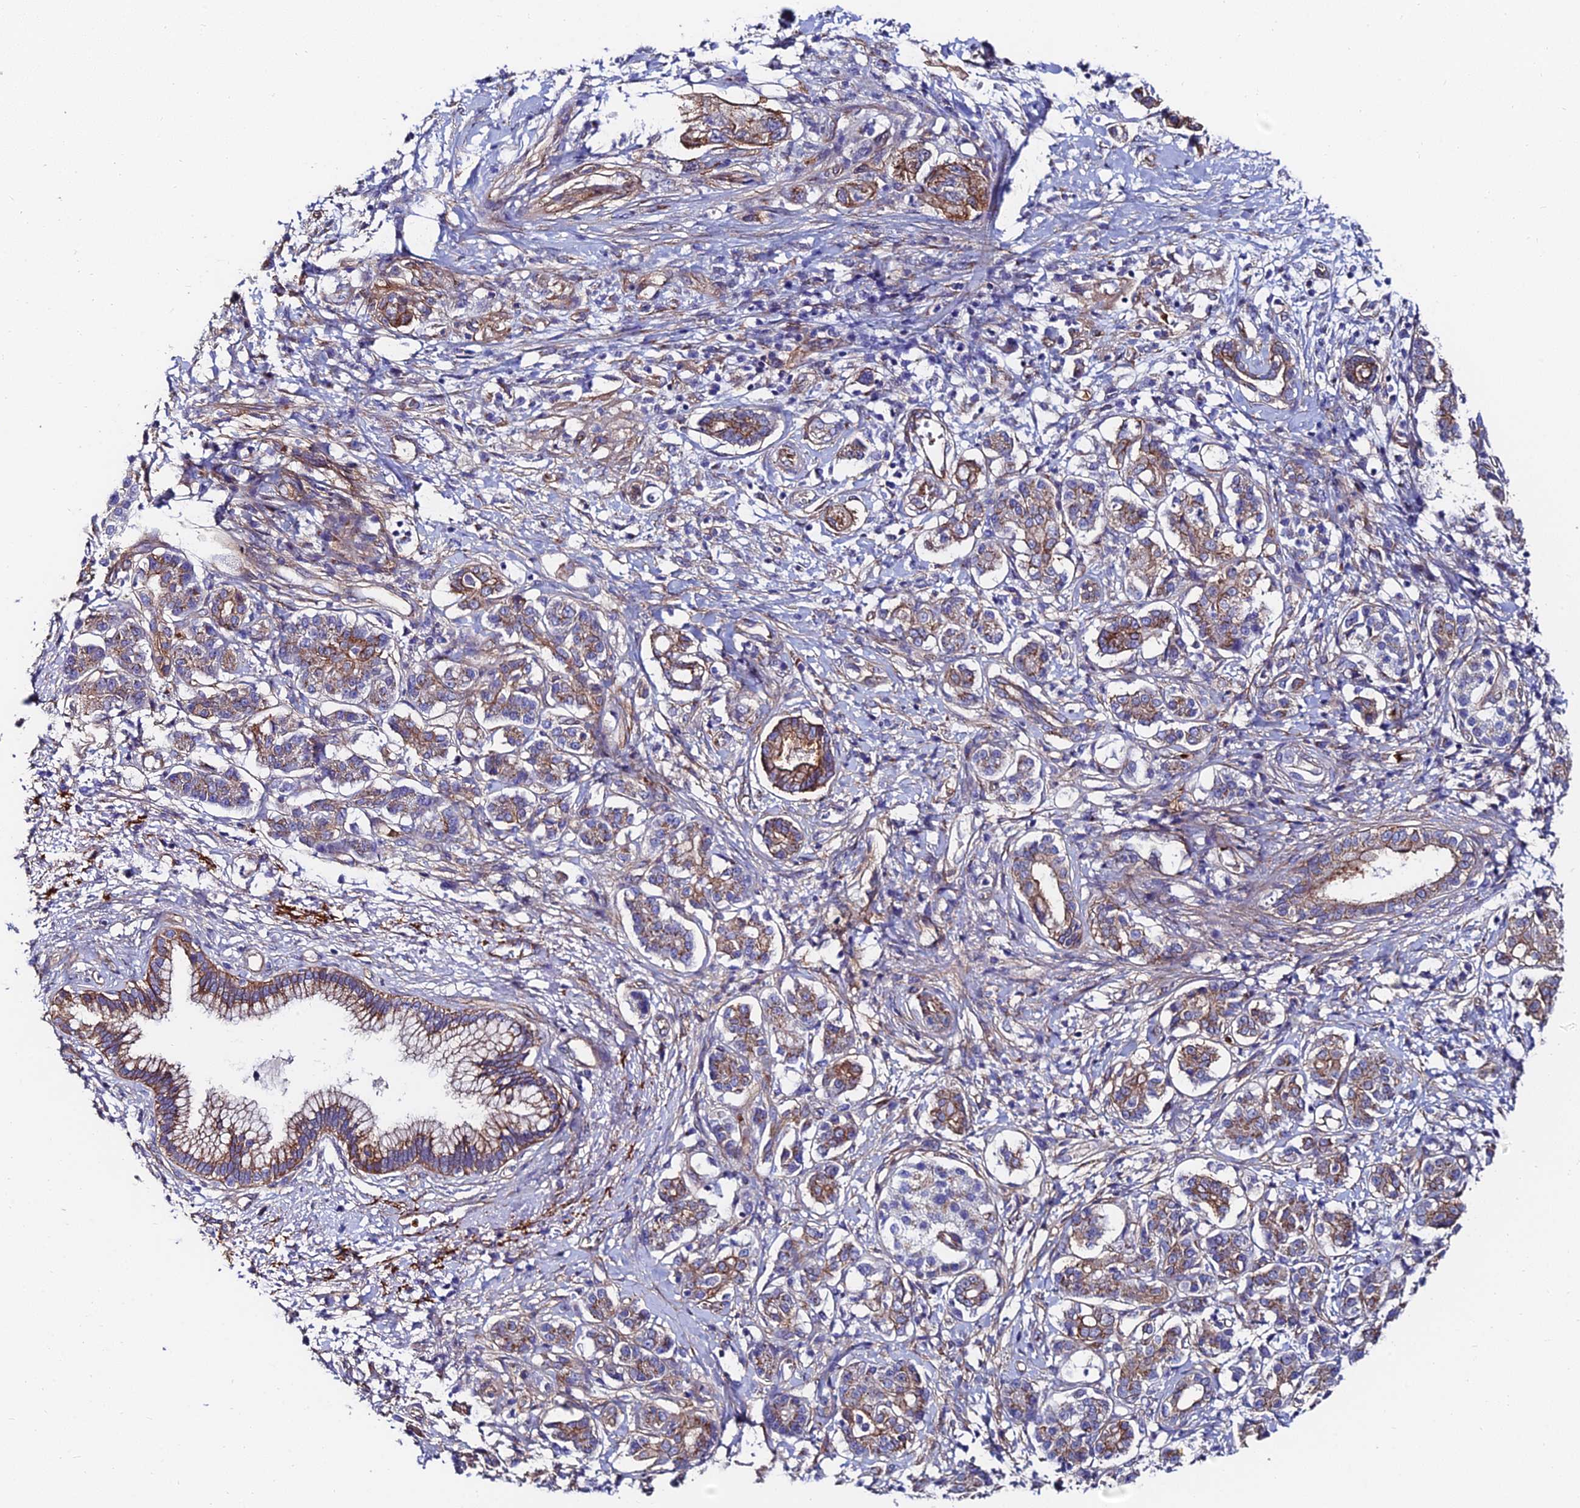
{"staining": {"intensity": "moderate", "quantity": ">75%", "location": "cytoplasmic/membranous"}, "tissue": "pancreatic cancer", "cell_type": "Tumor cells", "image_type": "cancer", "snomed": [{"axis": "morphology", "description": "Adenocarcinoma, NOS"}, {"axis": "topography", "description": "Pancreas"}], "caption": "High-power microscopy captured an immunohistochemistry (IHC) photomicrograph of adenocarcinoma (pancreatic), revealing moderate cytoplasmic/membranous staining in approximately >75% of tumor cells.", "gene": "ADGRF3", "patient": {"sex": "female", "age": 73}}